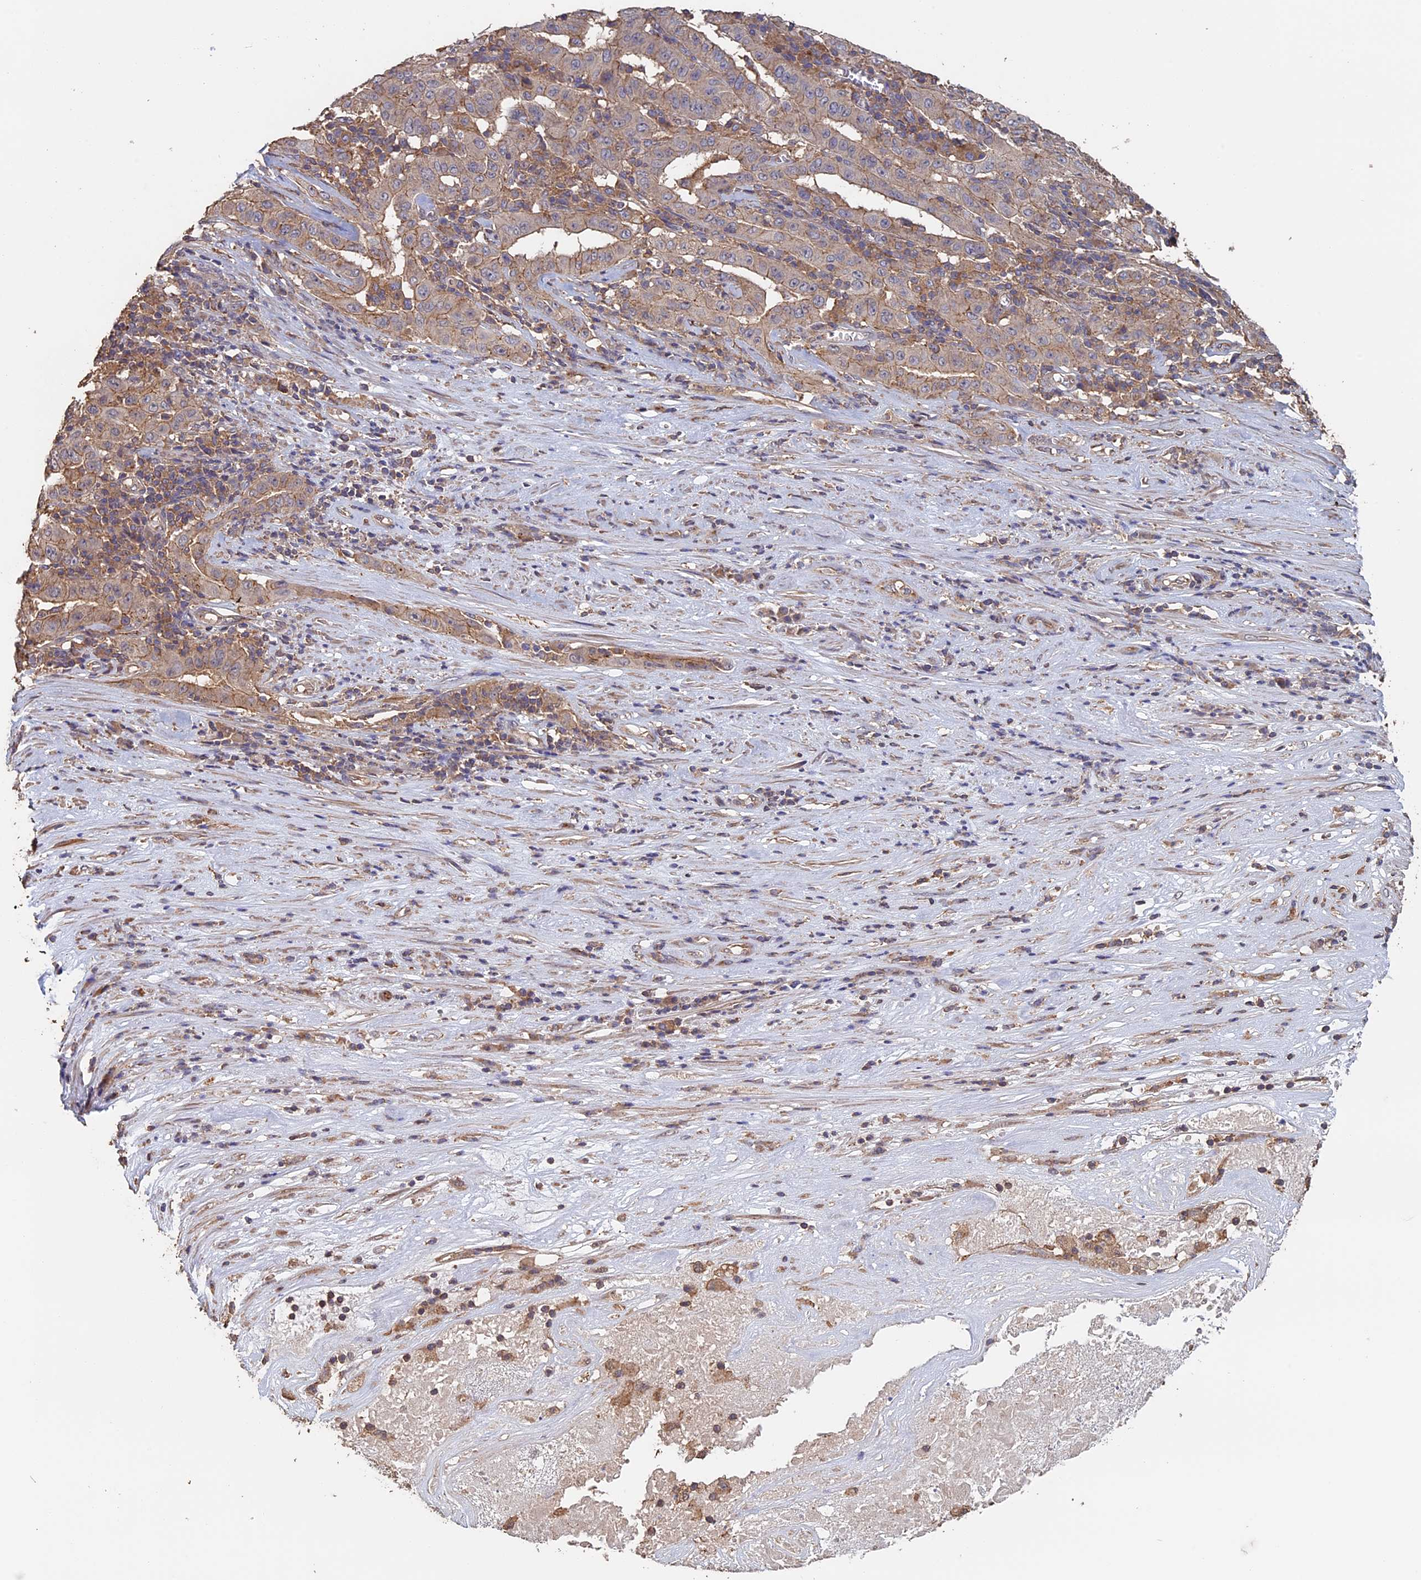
{"staining": {"intensity": "weak", "quantity": ">75%", "location": "cytoplasmic/membranous"}, "tissue": "pancreatic cancer", "cell_type": "Tumor cells", "image_type": "cancer", "snomed": [{"axis": "morphology", "description": "Adenocarcinoma, NOS"}, {"axis": "topography", "description": "Pancreas"}], "caption": "Immunohistochemical staining of adenocarcinoma (pancreatic) reveals weak cytoplasmic/membranous protein staining in approximately >75% of tumor cells.", "gene": "PIGQ", "patient": {"sex": "male", "age": 63}}